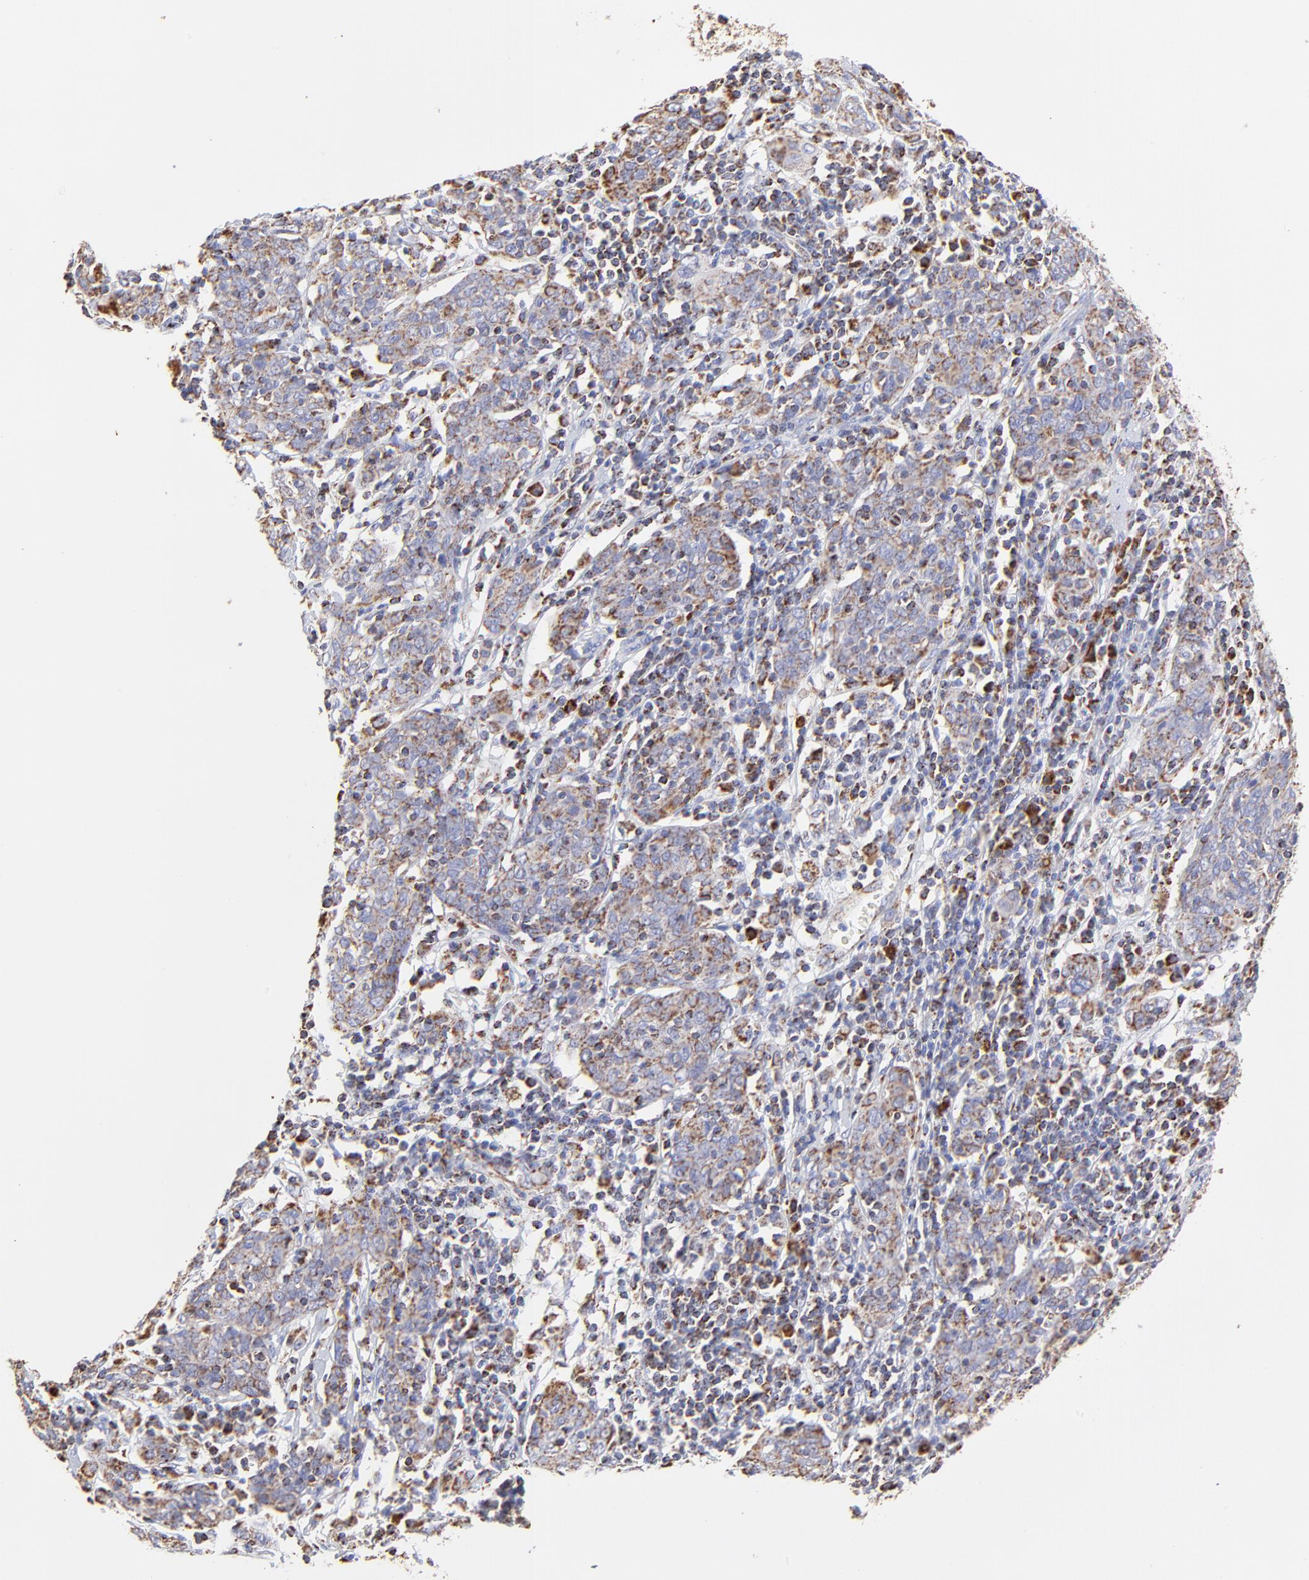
{"staining": {"intensity": "weak", "quantity": ">75%", "location": "cytoplasmic/membranous"}, "tissue": "cervical cancer", "cell_type": "Tumor cells", "image_type": "cancer", "snomed": [{"axis": "morphology", "description": "Normal tissue, NOS"}, {"axis": "morphology", "description": "Squamous cell carcinoma, NOS"}, {"axis": "topography", "description": "Cervix"}], "caption": "IHC (DAB) staining of human squamous cell carcinoma (cervical) exhibits weak cytoplasmic/membranous protein expression in approximately >75% of tumor cells.", "gene": "ECH1", "patient": {"sex": "female", "age": 67}}